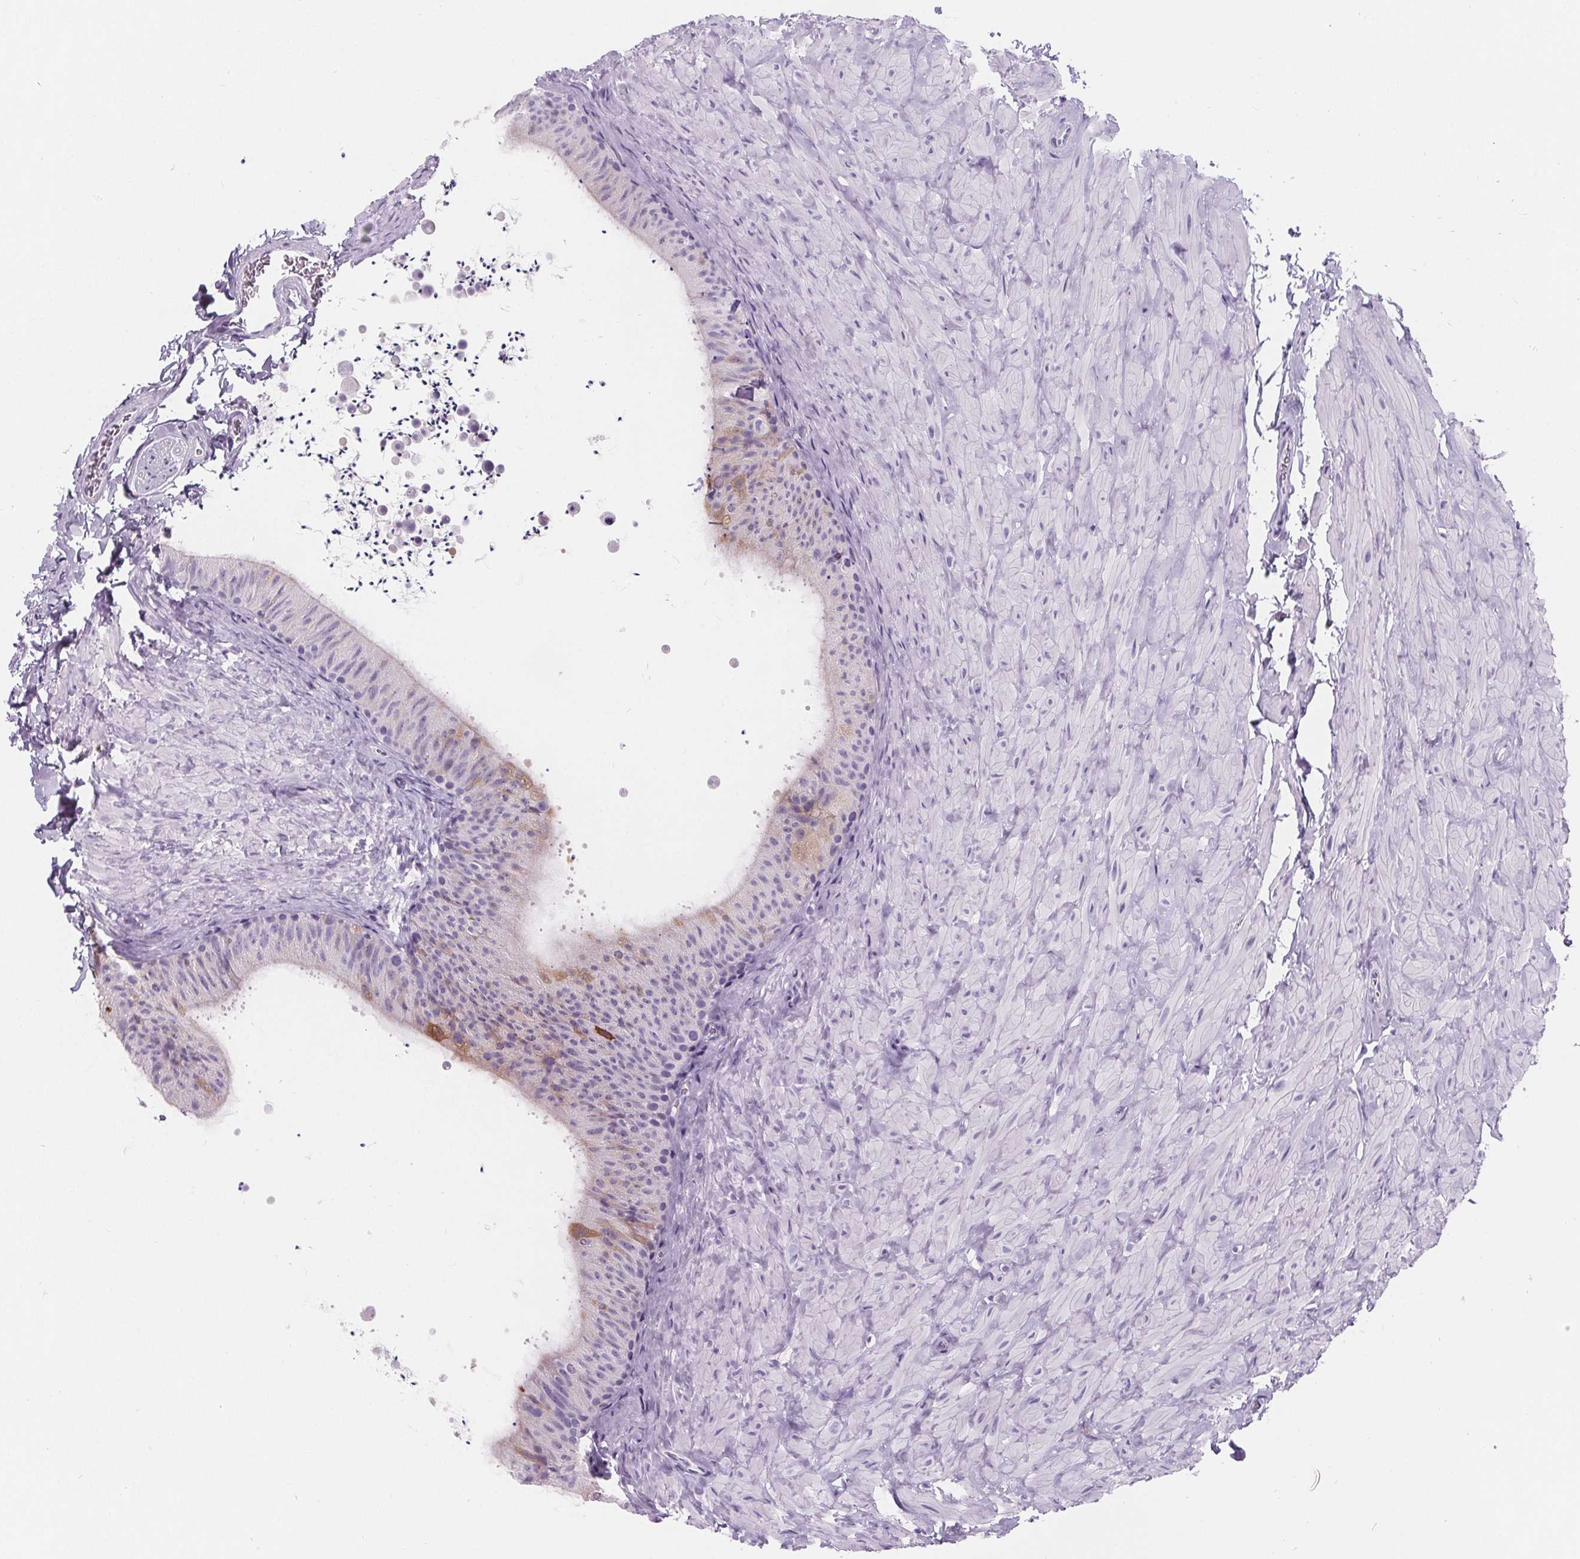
{"staining": {"intensity": "negative", "quantity": "none", "location": "none"}, "tissue": "epididymis", "cell_type": "Glandular cells", "image_type": "normal", "snomed": [{"axis": "morphology", "description": "Normal tissue, NOS"}, {"axis": "topography", "description": "Epididymis, spermatic cord, NOS"}, {"axis": "topography", "description": "Epididymis"}], "caption": "A high-resolution micrograph shows immunohistochemistry staining of normal epididymis, which displays no significant positivity in glandular cells. The staining is performed using DAB (3,3'-diaminobenzidine) brown chromogen with nuclei counter-stained in using hematoxylin.", "gene": "ADRB1", "patient": {"sex": "male", "age": 31}}